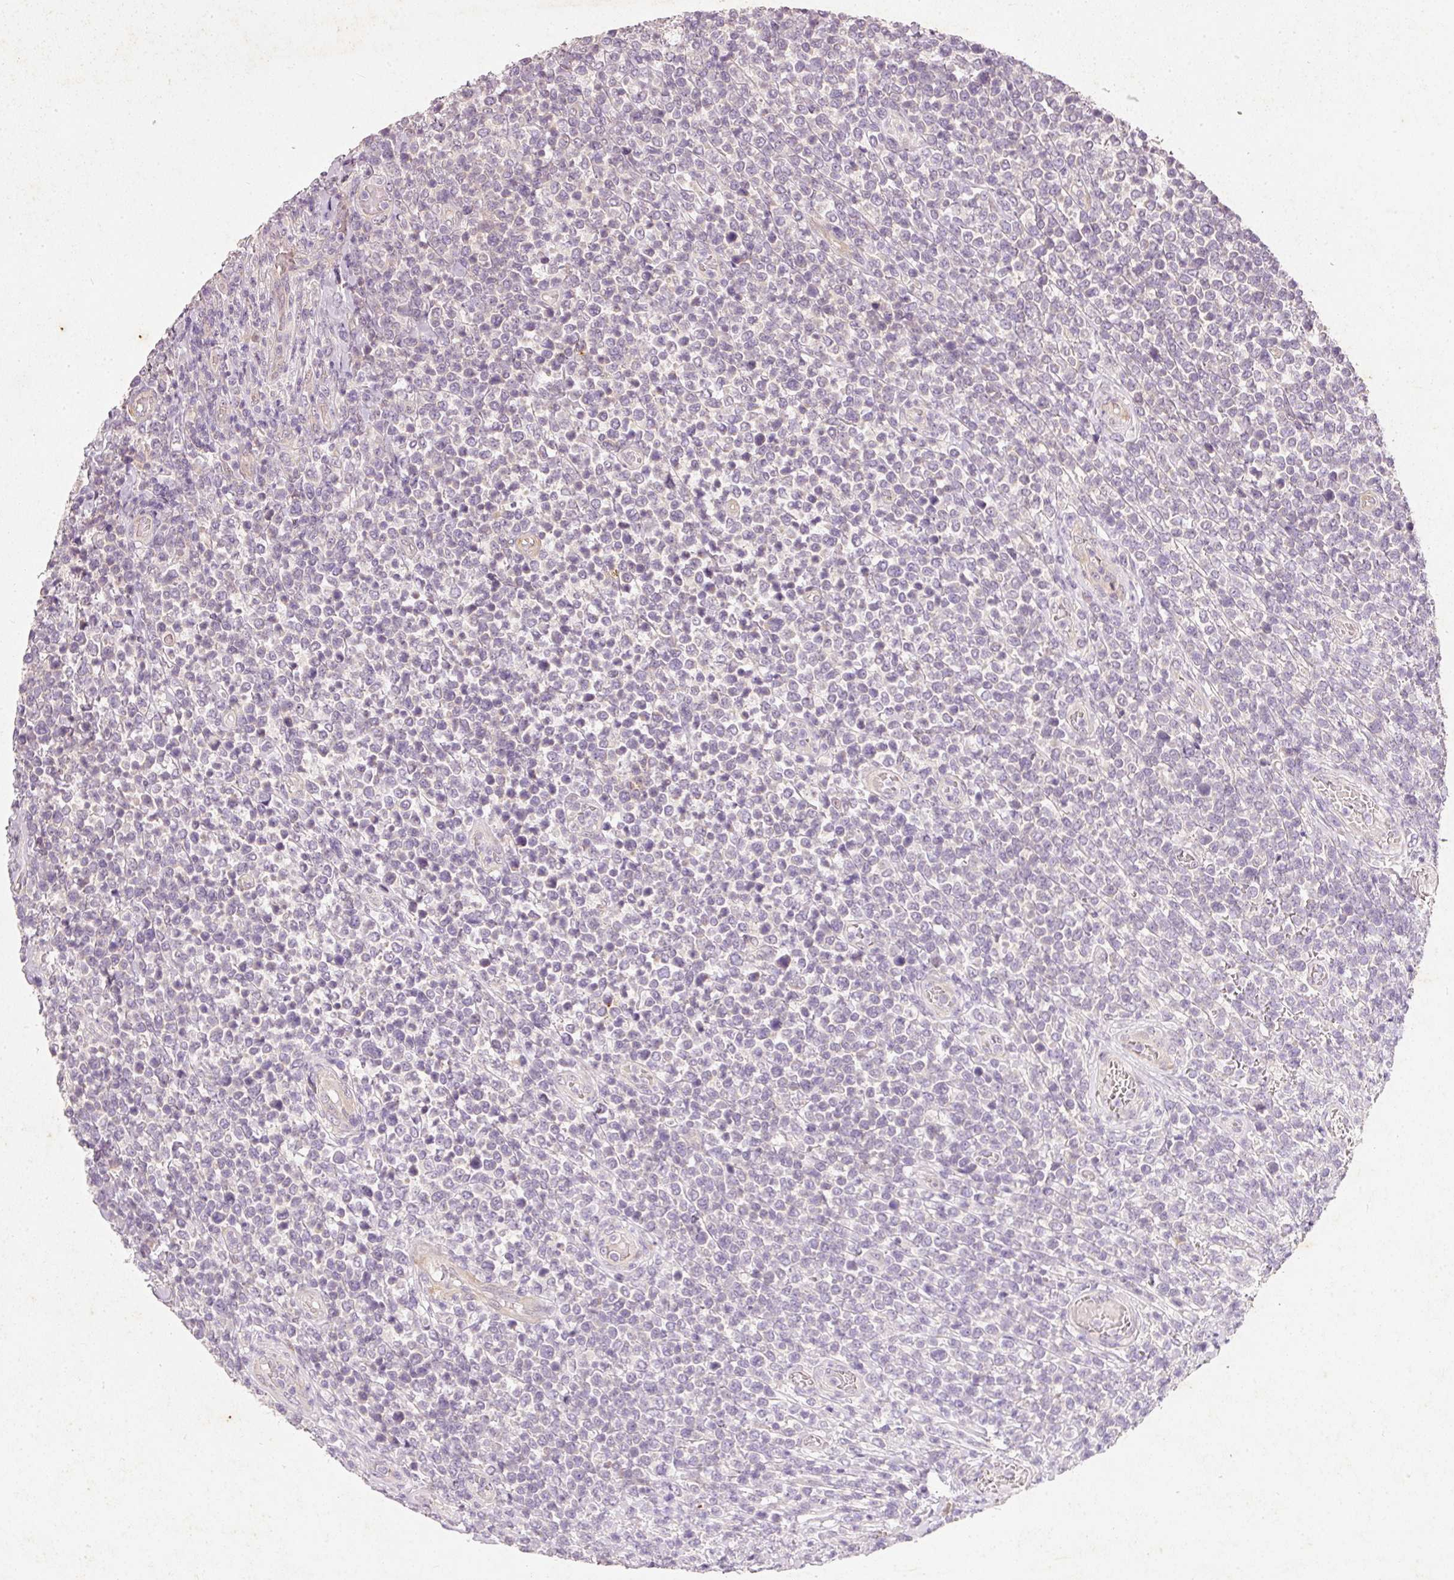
{"staining": {"intensity": "negative", "quantity": "none", "location": "none"}, "tissue": "lymphoma", "cell_type": "Tumor cells", "image_type": "cancer", "snomed": [{"axis": "morphology", "description": "Malignant lymphoma, non-Hodgkin's type, High grade"}, {"axis": "topography", "description": "Soft tissue"}], "caption": "IHC histopathology image of neoplastic tissue: lymphoma stained with DAB demonstrates no significant protein staining in tumor cells.", "gene": "RGL2", "patient": {"sex": "female", "age": 56}}